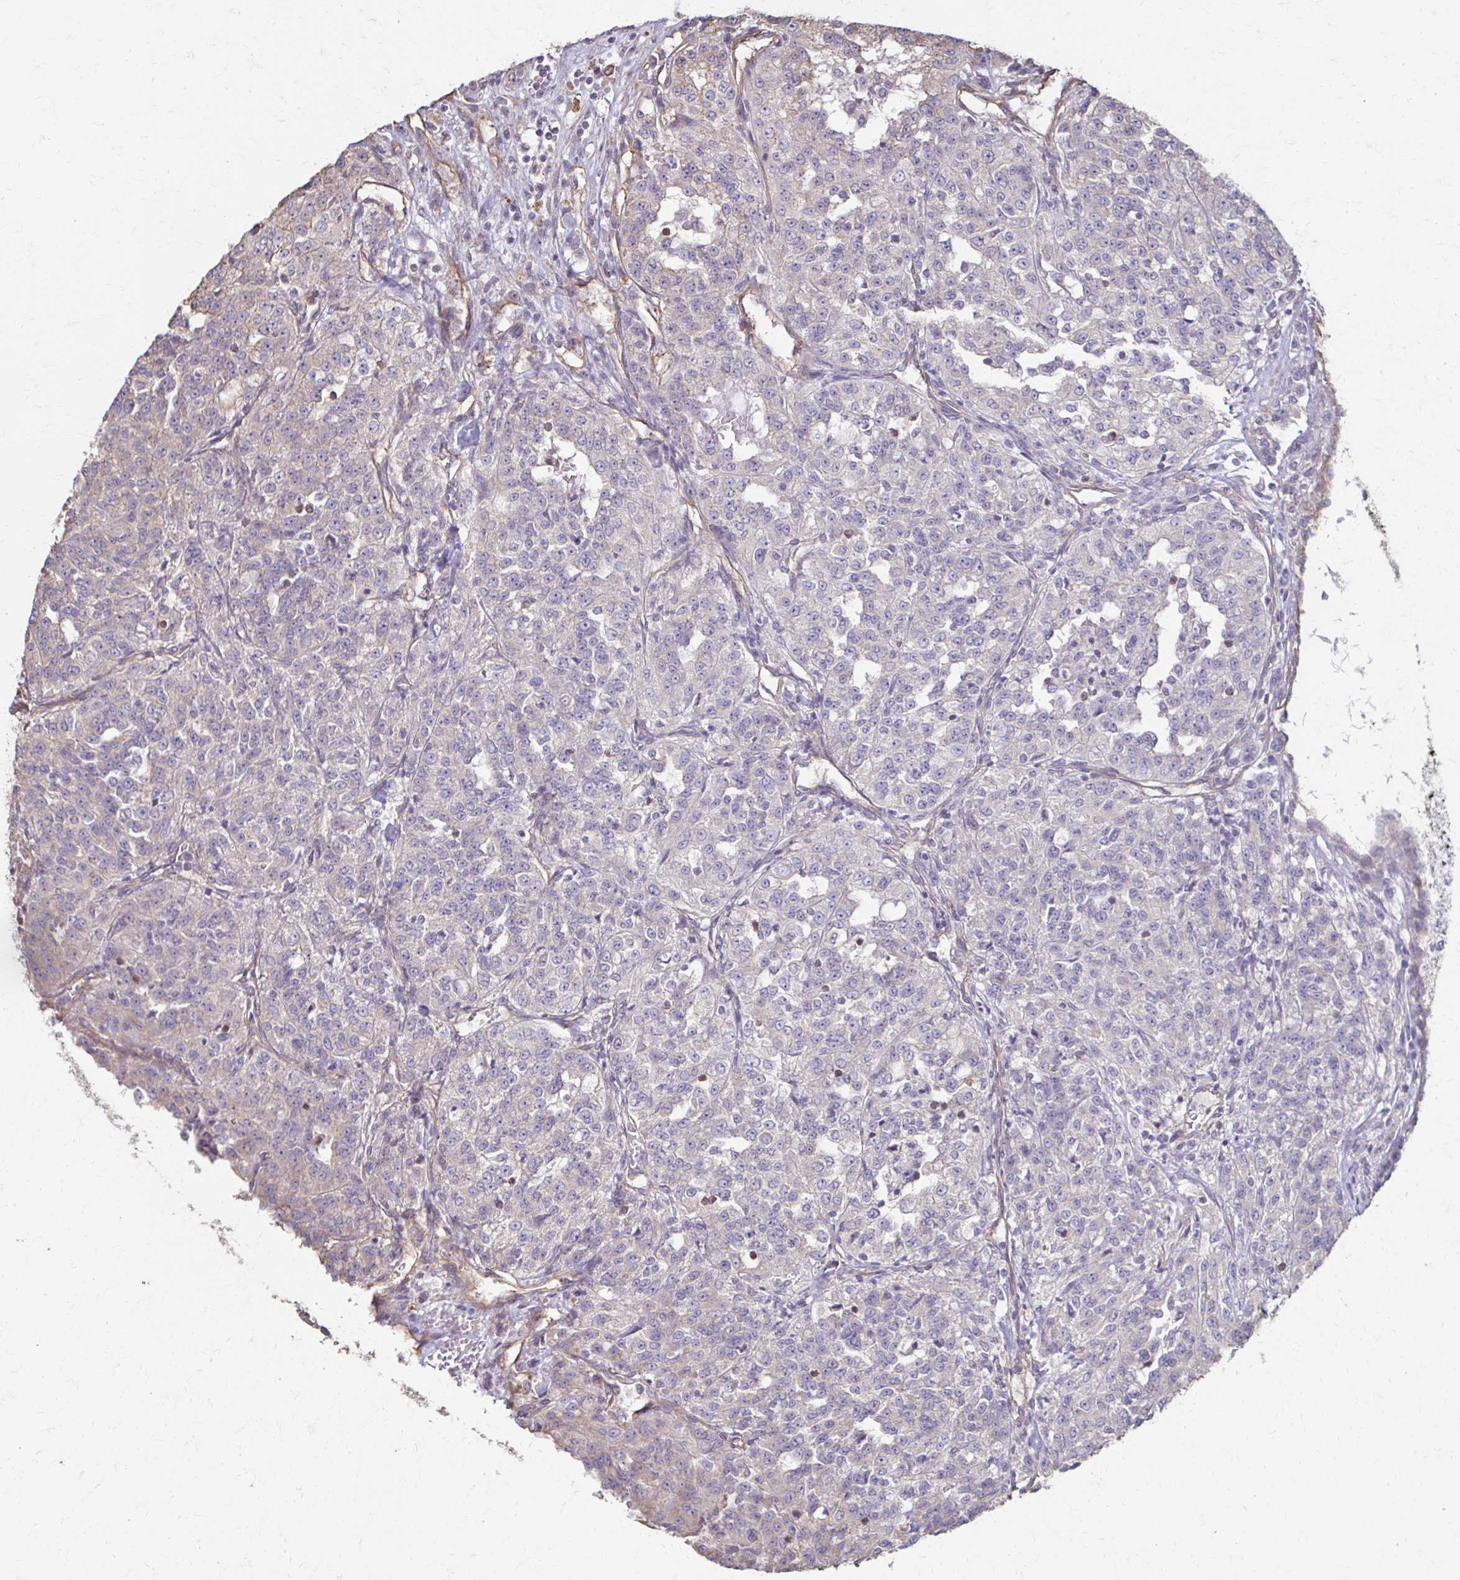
{"staining": {"intensity": "negative", "quantity": "none", "location": "none"}, "tissue": "renal cancer", "cell_type": "Tumor cells", "image_type": "cancer", "snomed": [{"axis": "morphology", "description": "Adenocarcinoma, NOS"}, {"axis": "topography", "description": "Kidney"}], "caption": "Immunohistochemistry (IHC) micrograph of neoplastic tissue: human adenocarcinoma (renal) stained with DAB displays no significant protein expression in tumor cells.", "gene": "IL18BP", "patient": {"sex": "female", "age": 63}}